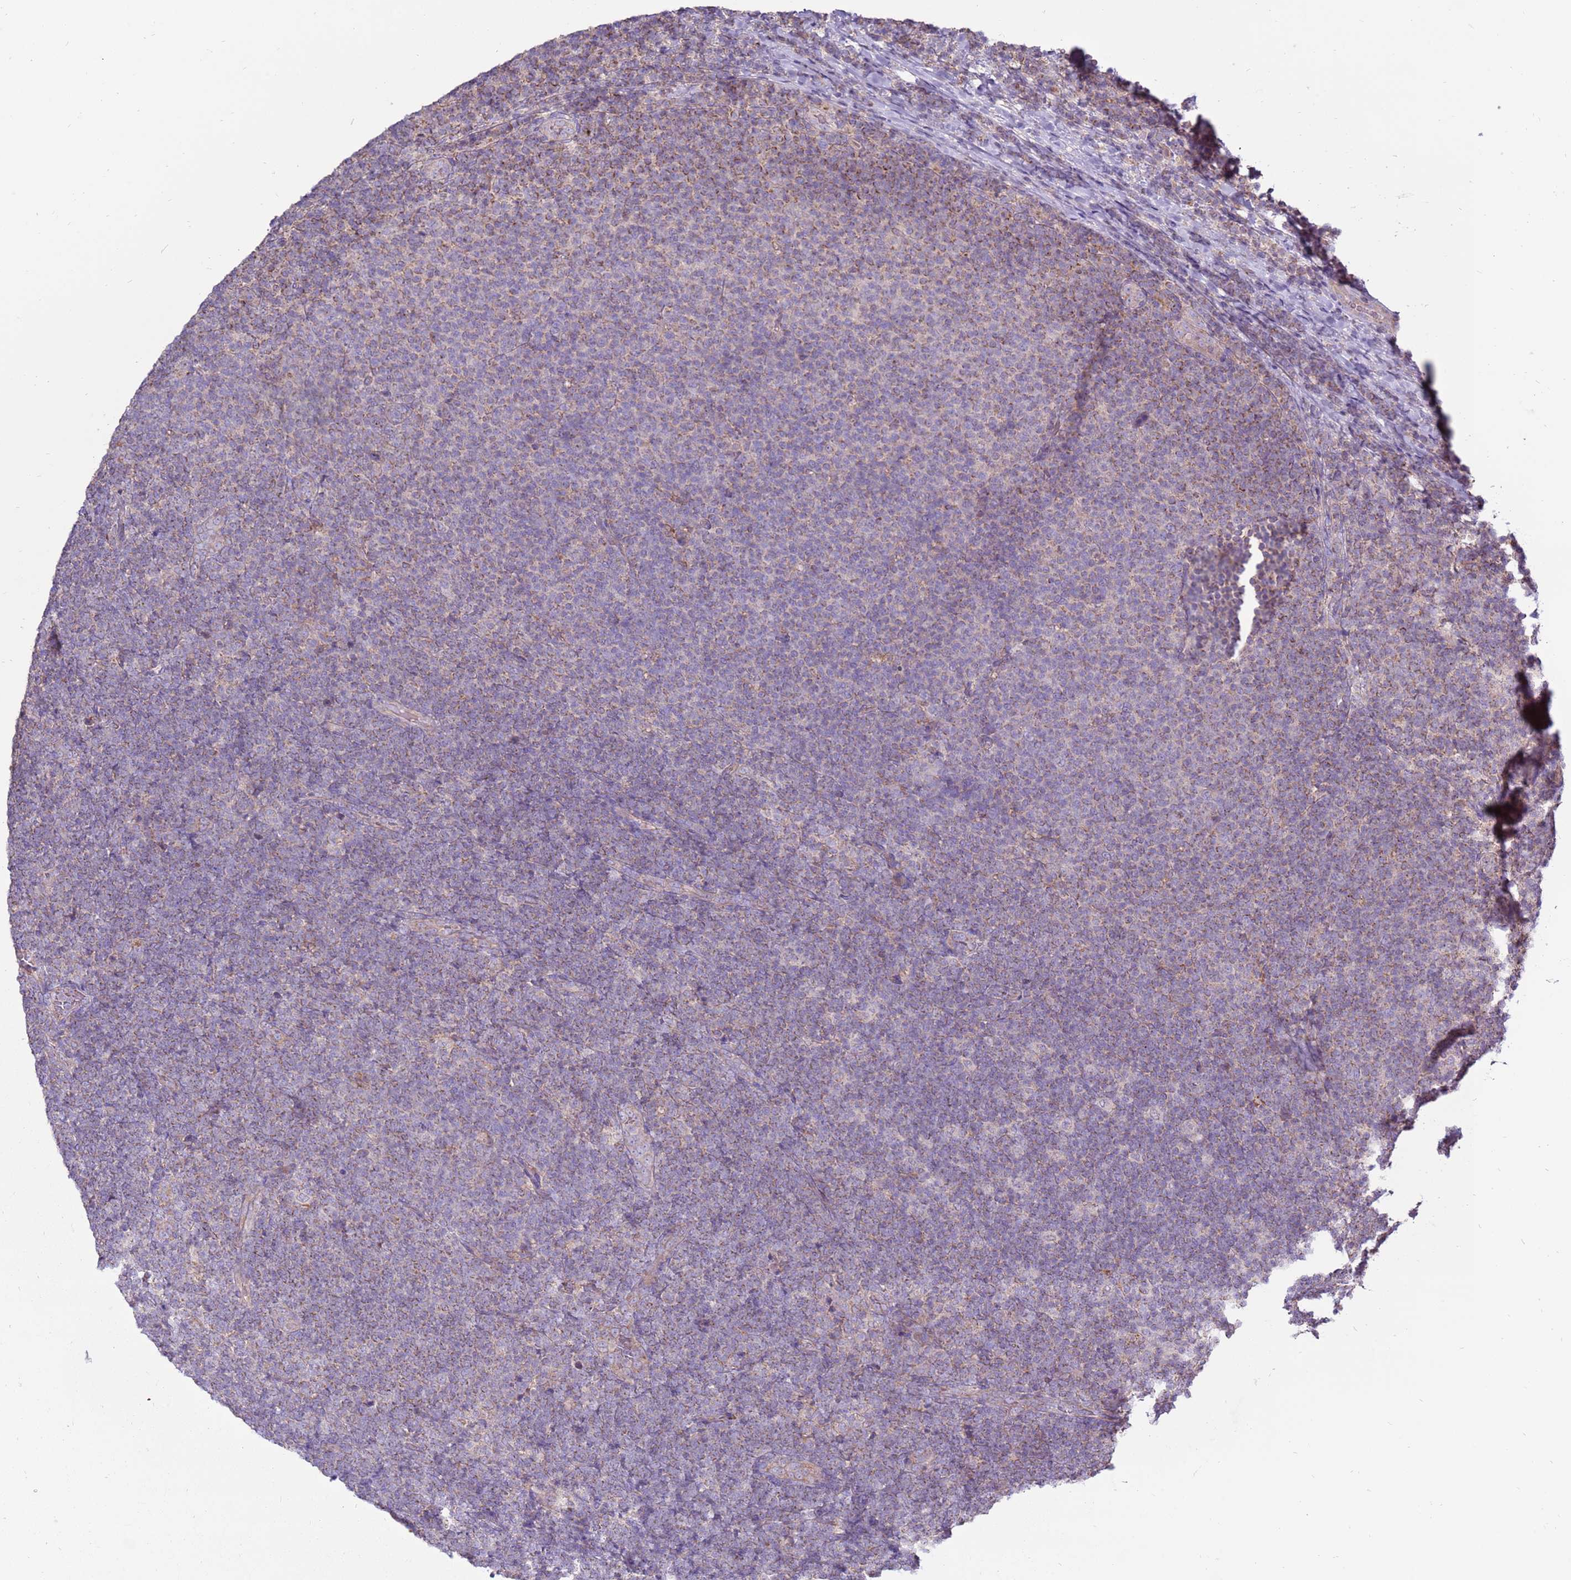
{"staining": {"intensity": "negative", "quantity": "none", "location": "none"}, "tissue": "lymphoma", "cell_type": "Tumor cells", "image_type": "cancer", "snomed": [{"axis": "morphology", "description": "Malignant lymphoma, non-Hodgkin's type, Low grade"}, {"axis": "topography", "description": "Lymph node"}], "caption": "Immunohistochemical staining of lymphoma displays no significant staining in tumor cells.", "gene": "TRAPPC4", "patient": {"sex": "male", "age": 66}}